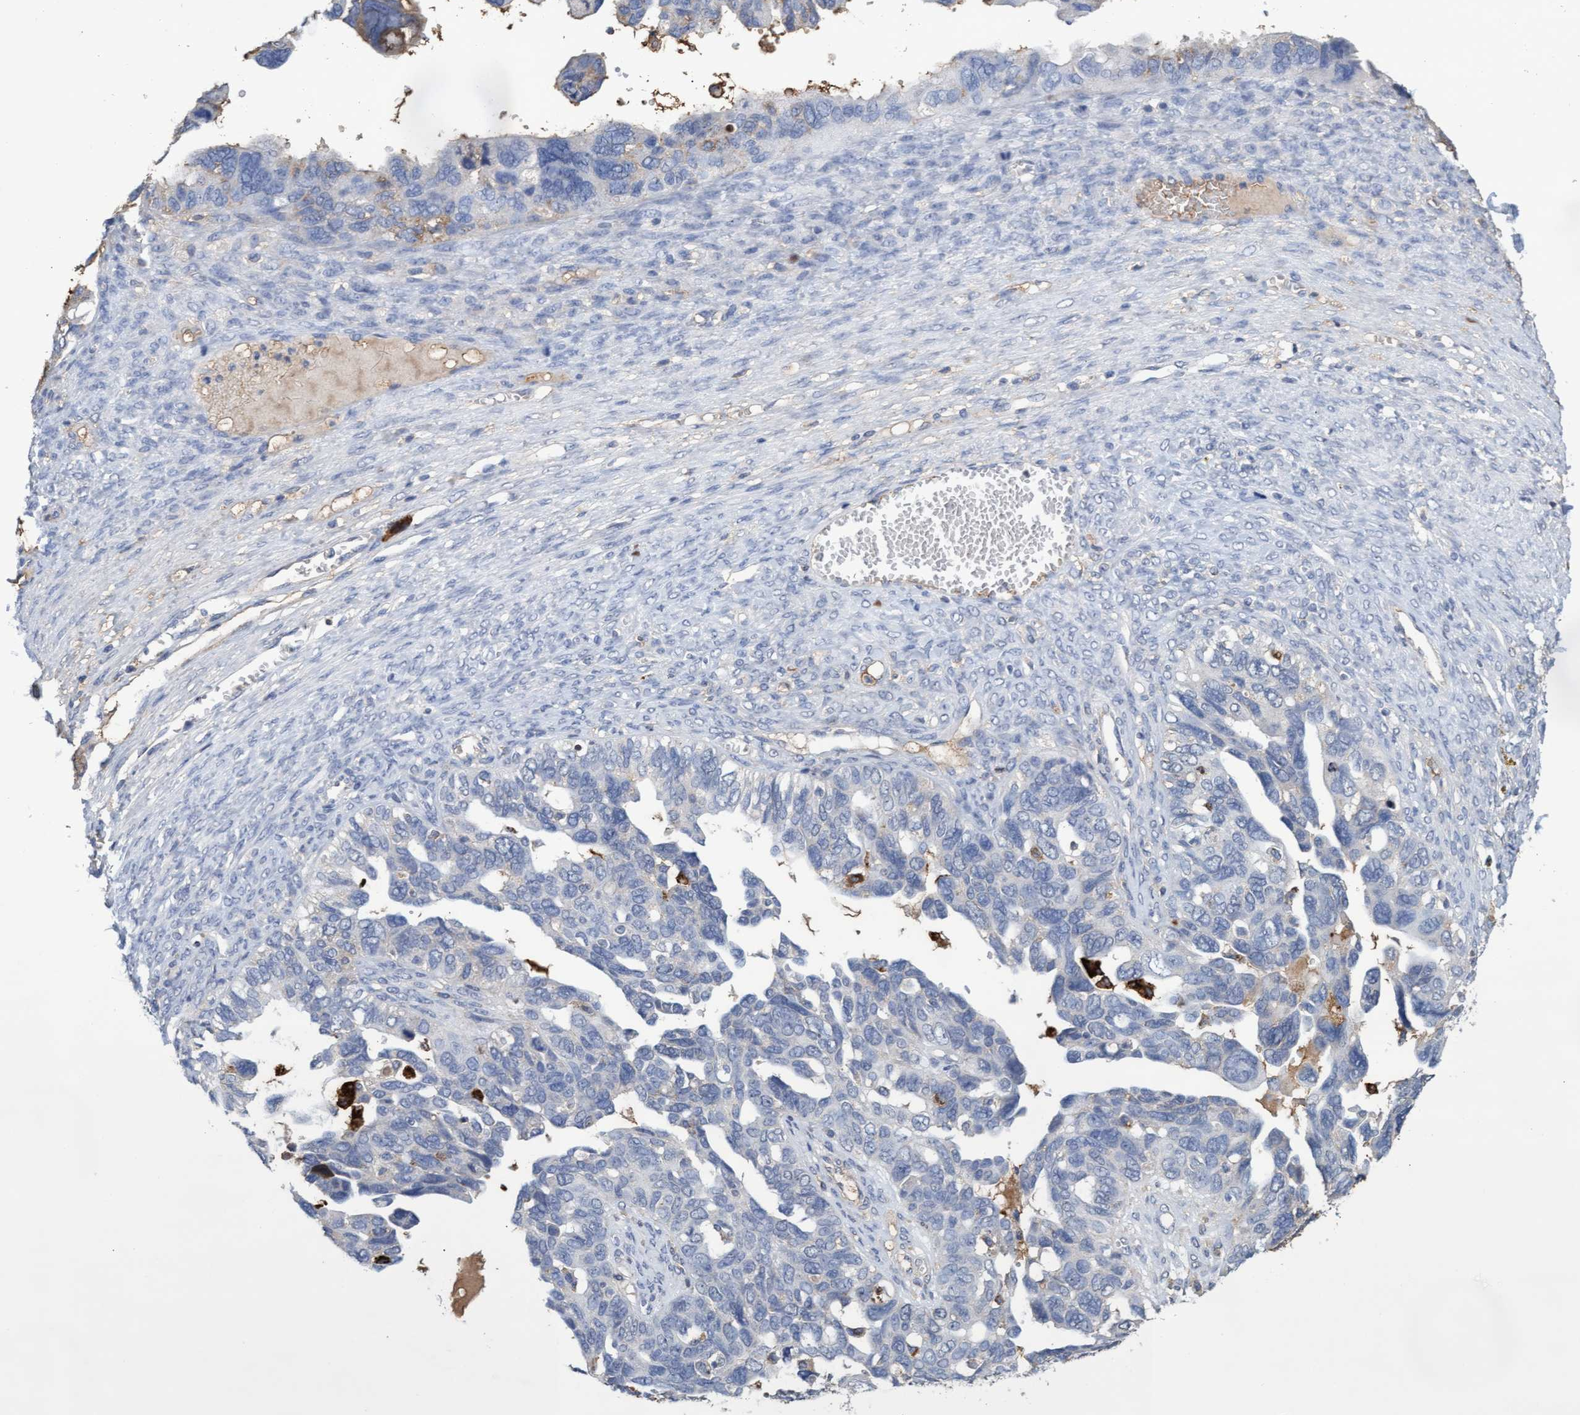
{"staining": {"intensity": "weak", "quantity": "<25%", "location": "cytoplasmic/membranous"}, "tissue": "ovarian cancer", "cell_type": "Tumor cells", "image_type": "cancer", "snomed": [{"axis": "morphology", "description": "Cystadenocarcinoma, serous, NOS"}, {"axis": "topography", "description": "Ovary"}], "caption": "The micrograph reveals no significant expression in tumor cells of ovarian cancer.", "gene": "GPR39", "patient": {"sex": "female", "age": 79}}